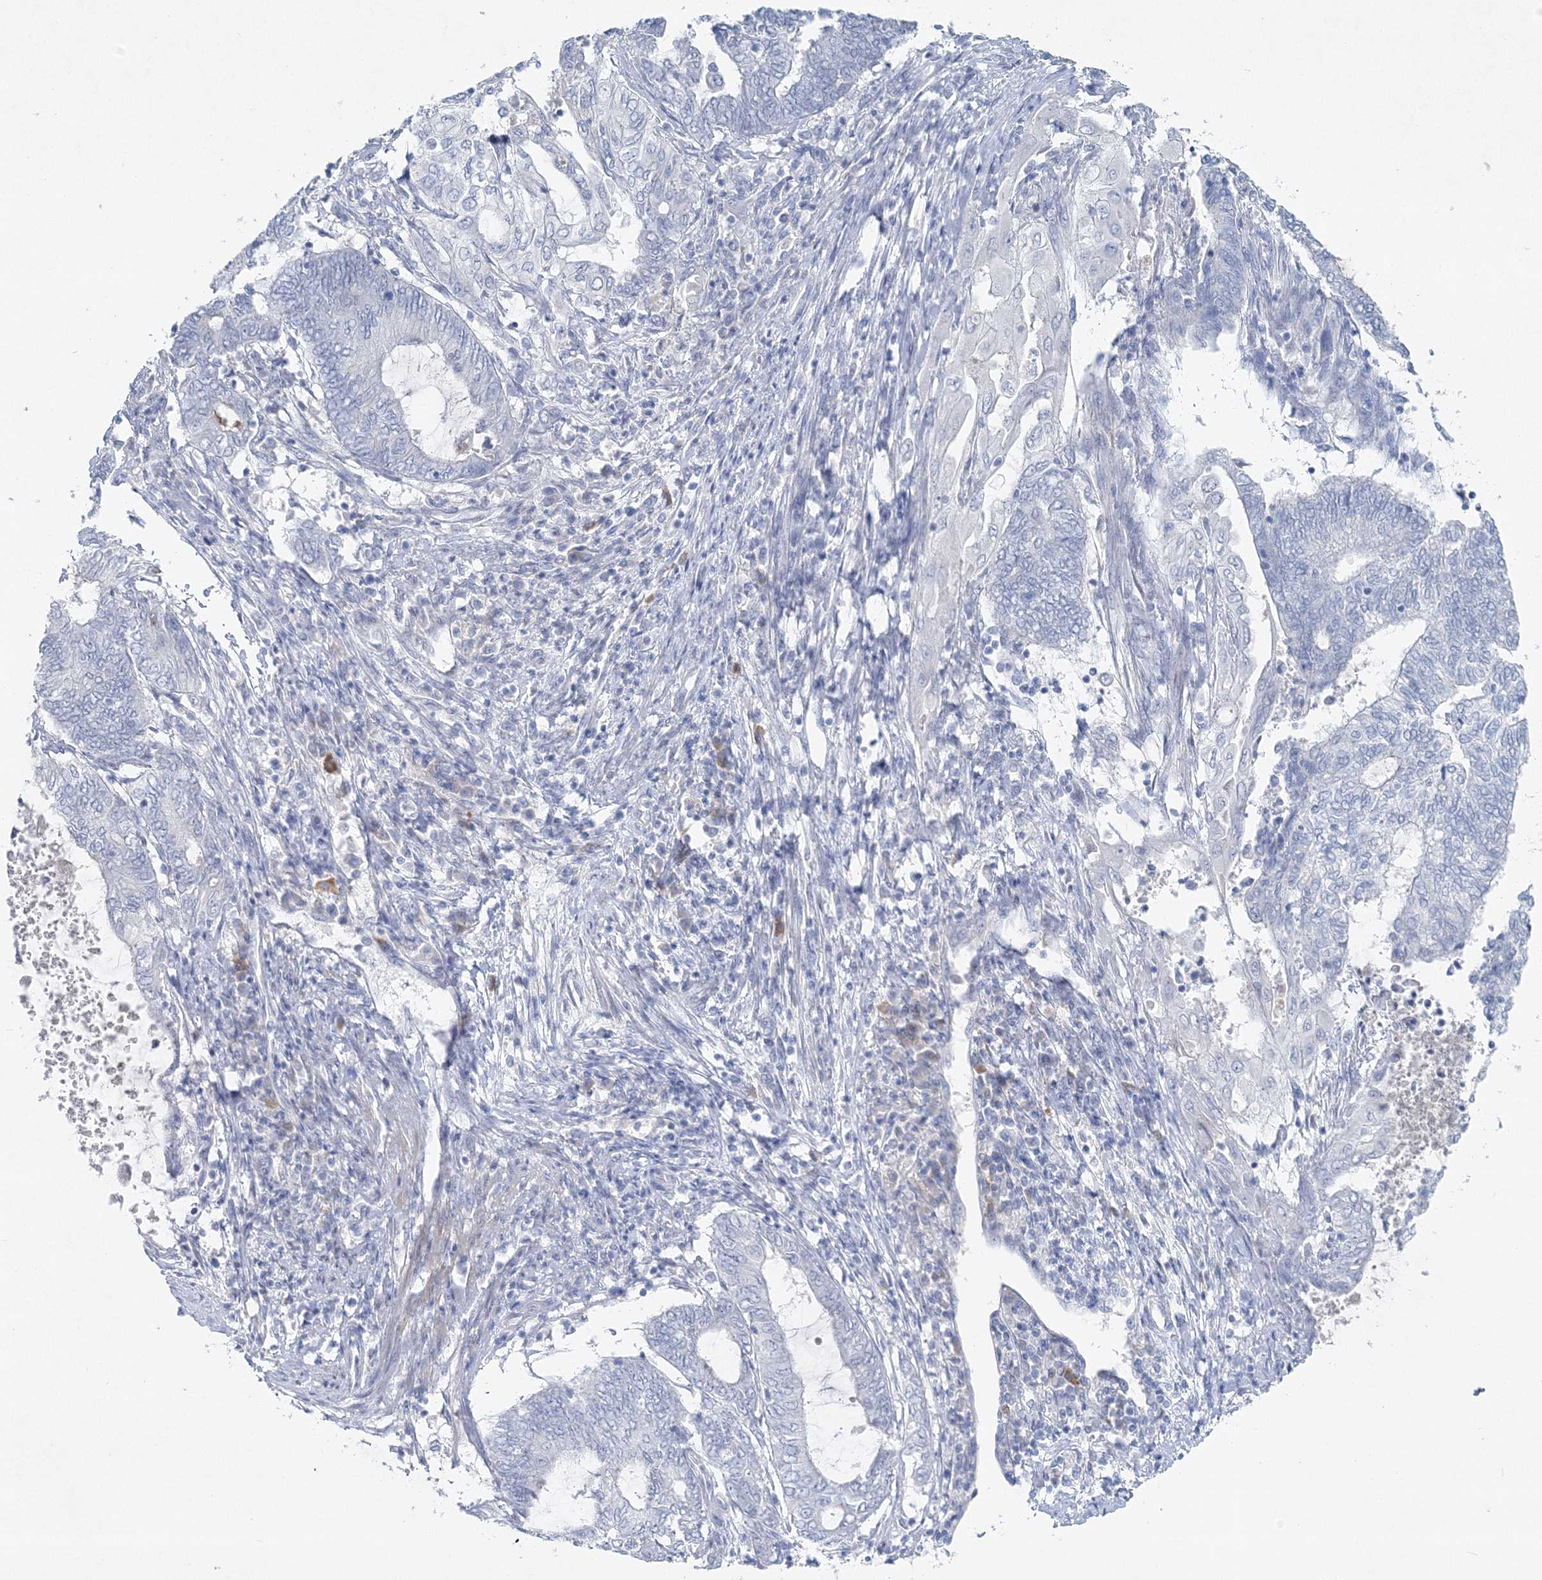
{"staining": {"intensity": "negative", "quantity": "none", "location": "none"}, "tissue": "endometrial cancer", "cell_type": "Tumor cells", "image_type": "cancer", "snomed": [{"axis": "morphology", "description": "Adenocarcinoma, NOS"}, {"axis": "topography", "description": "Uterus"}, {"axis": "topography", "description": "Endometrium"}], "caption": "Immunohistochemistry (IHC) of adenocarcinoma (endometrial) exhibits no positivity in tumor cells.", "gene": "GCKR", "patient": {"sex": "female", "age": 70}}